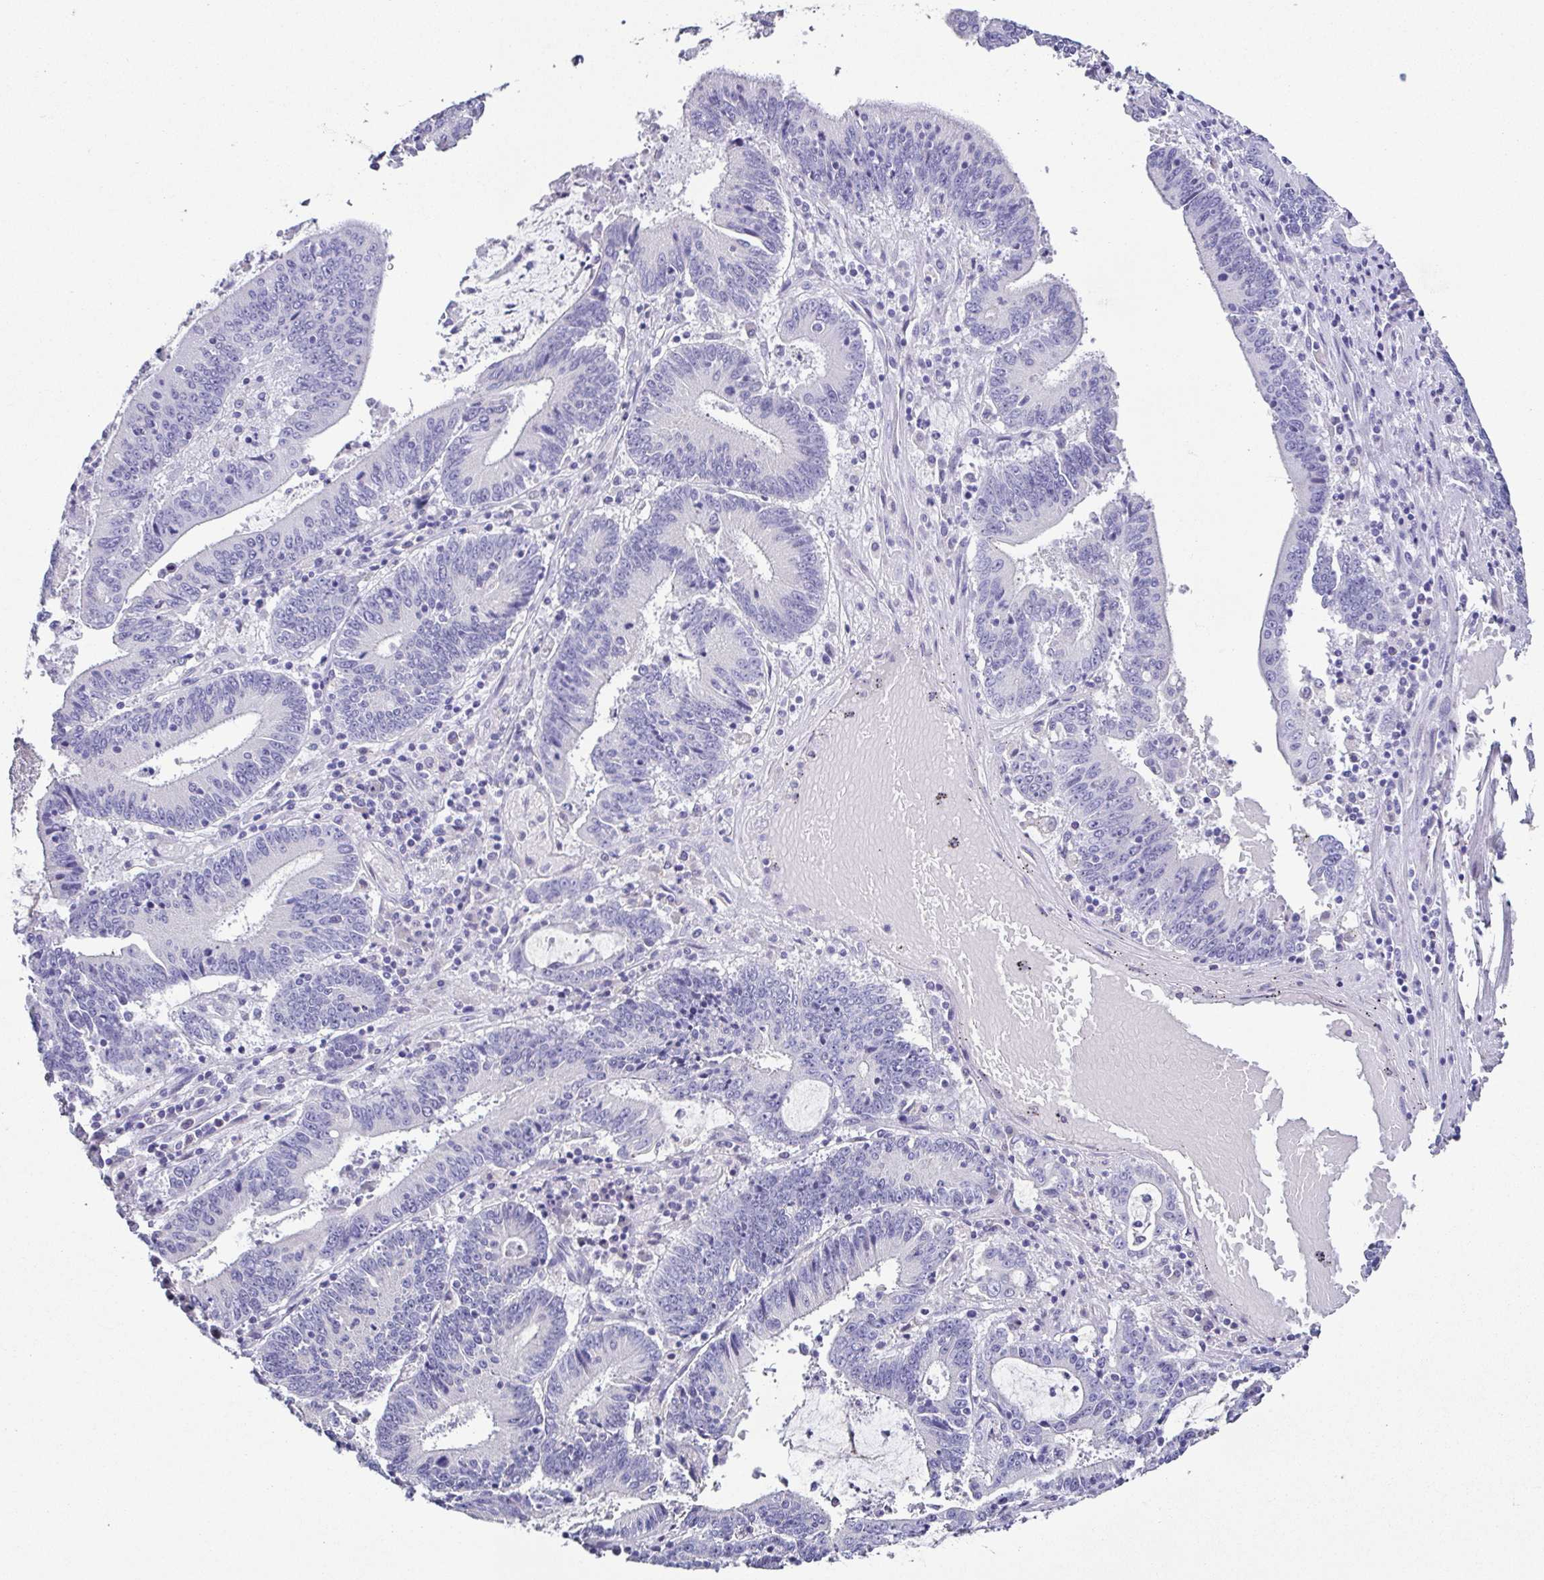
{"staining": {"intensity": "negative", "quantity": "none", "location": "none"}, "tissue": "stomach cancer", "cell_type": "Tumor cells", "image_type": "cancer", "snomed": [{"axis": "morphology", "description": "Adenocarcinoma, NOS"}, {"axis": "topography", "description": "Stomach, upper"}], "caption": "IHC image of stomach adenocarcinoma stained for a protein (brown), which shows no expression in tumor cells.", "gene": "RDH11", "patient": {"sex": "male", "age": 68}}